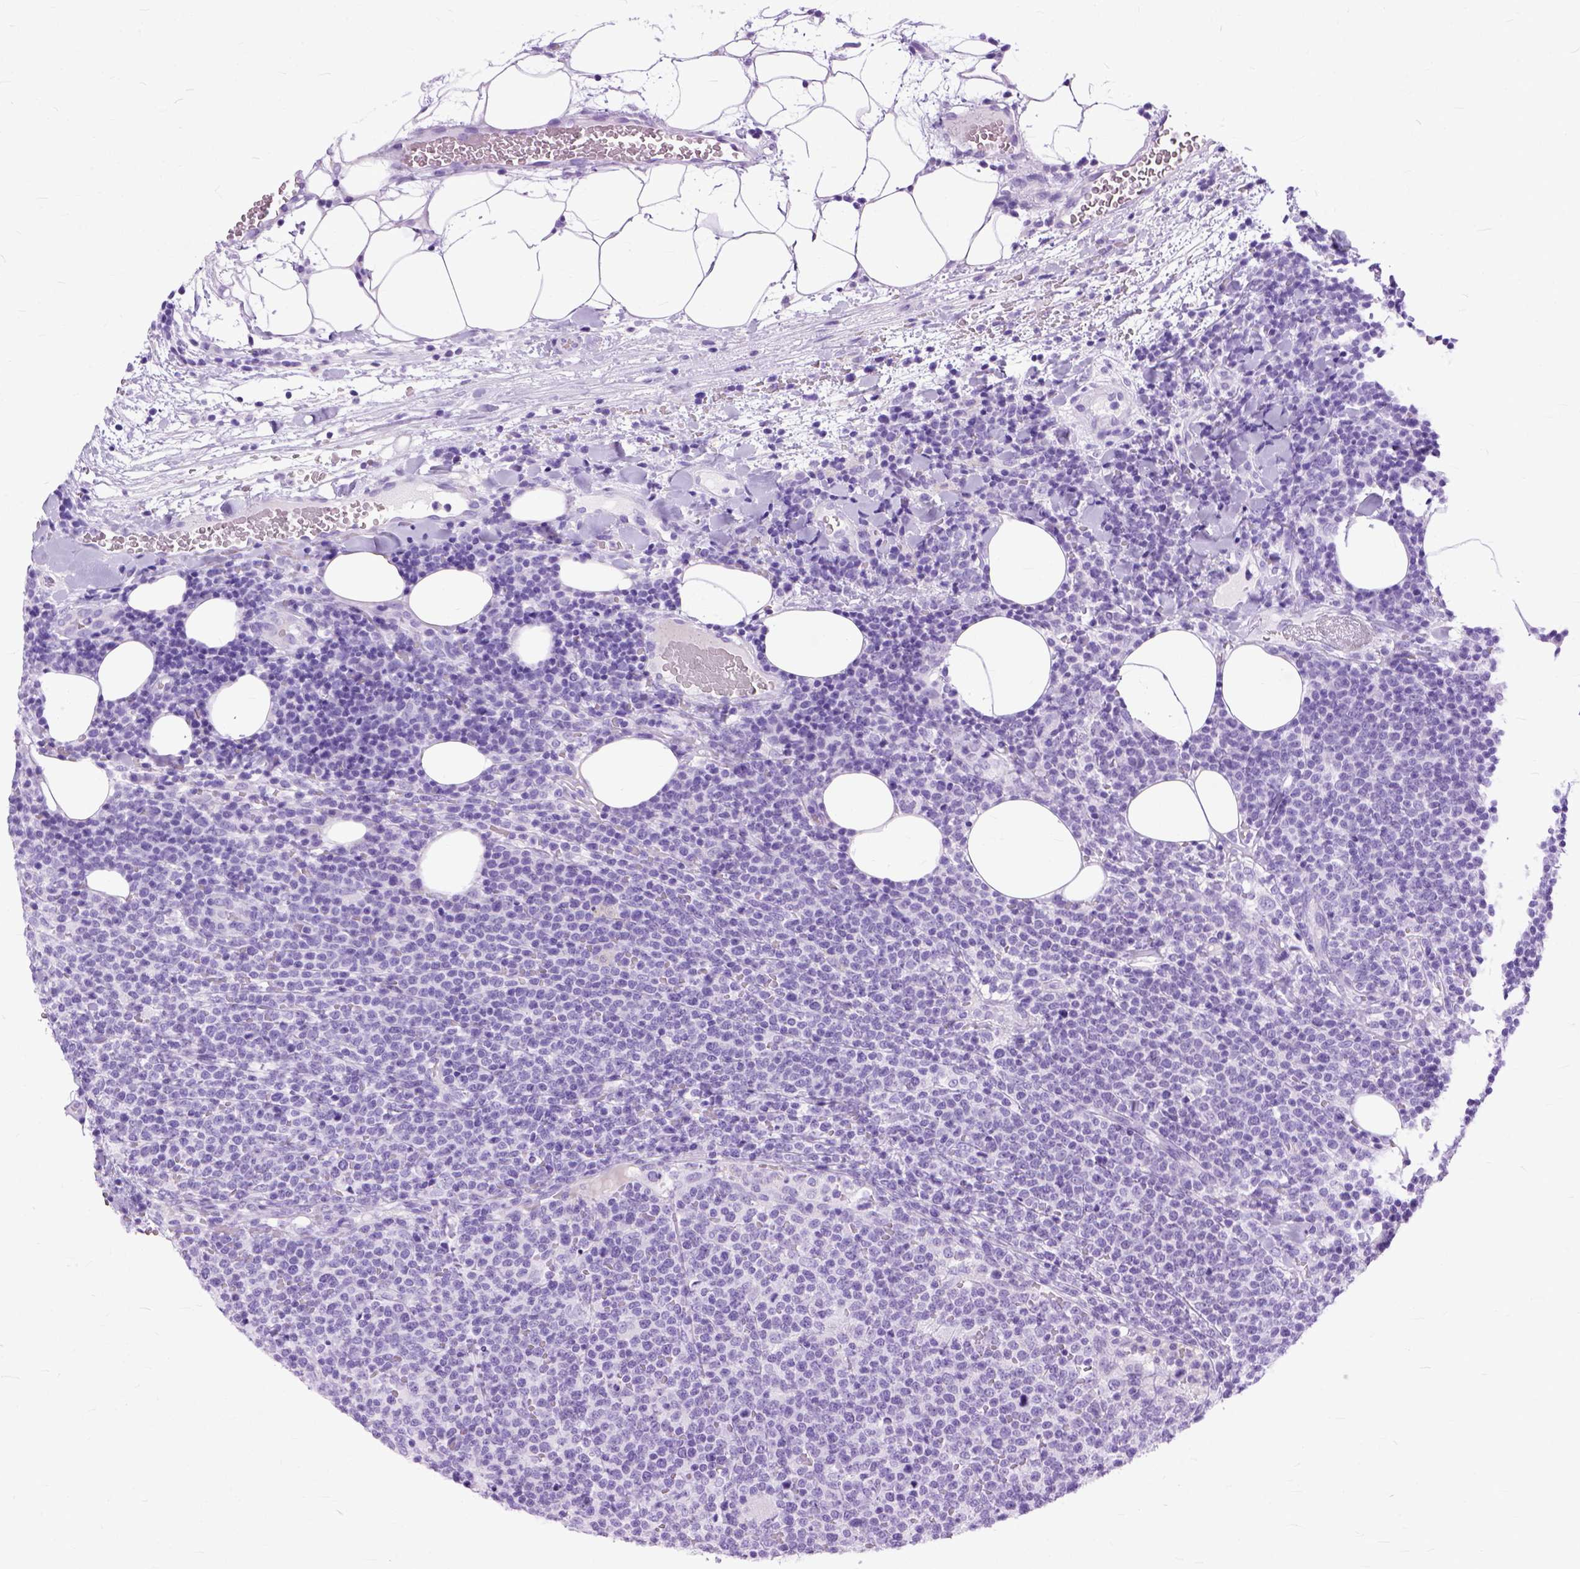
{"staining": {"intensity": "negative", "quantity": "none", "location": "none"}, "tissue": "lymphoma", "cell_type": "Tumor cells", "image_type": "cancer", "snomed": [{"axis": "morphology", "description": "Malignant lymphoma, non-Hodgkin's type, High grade"}, {"axis": "topography", "description": "Lymph node"}], "caption": "High magnification brightfield microscopy of lymphoma stained with DAB (brown) and counterstained with hematoxylin (blue): tumor cells show no significant expression.", "gene": "GNGT1", "patient": {"sex": "male", "age": 61}}